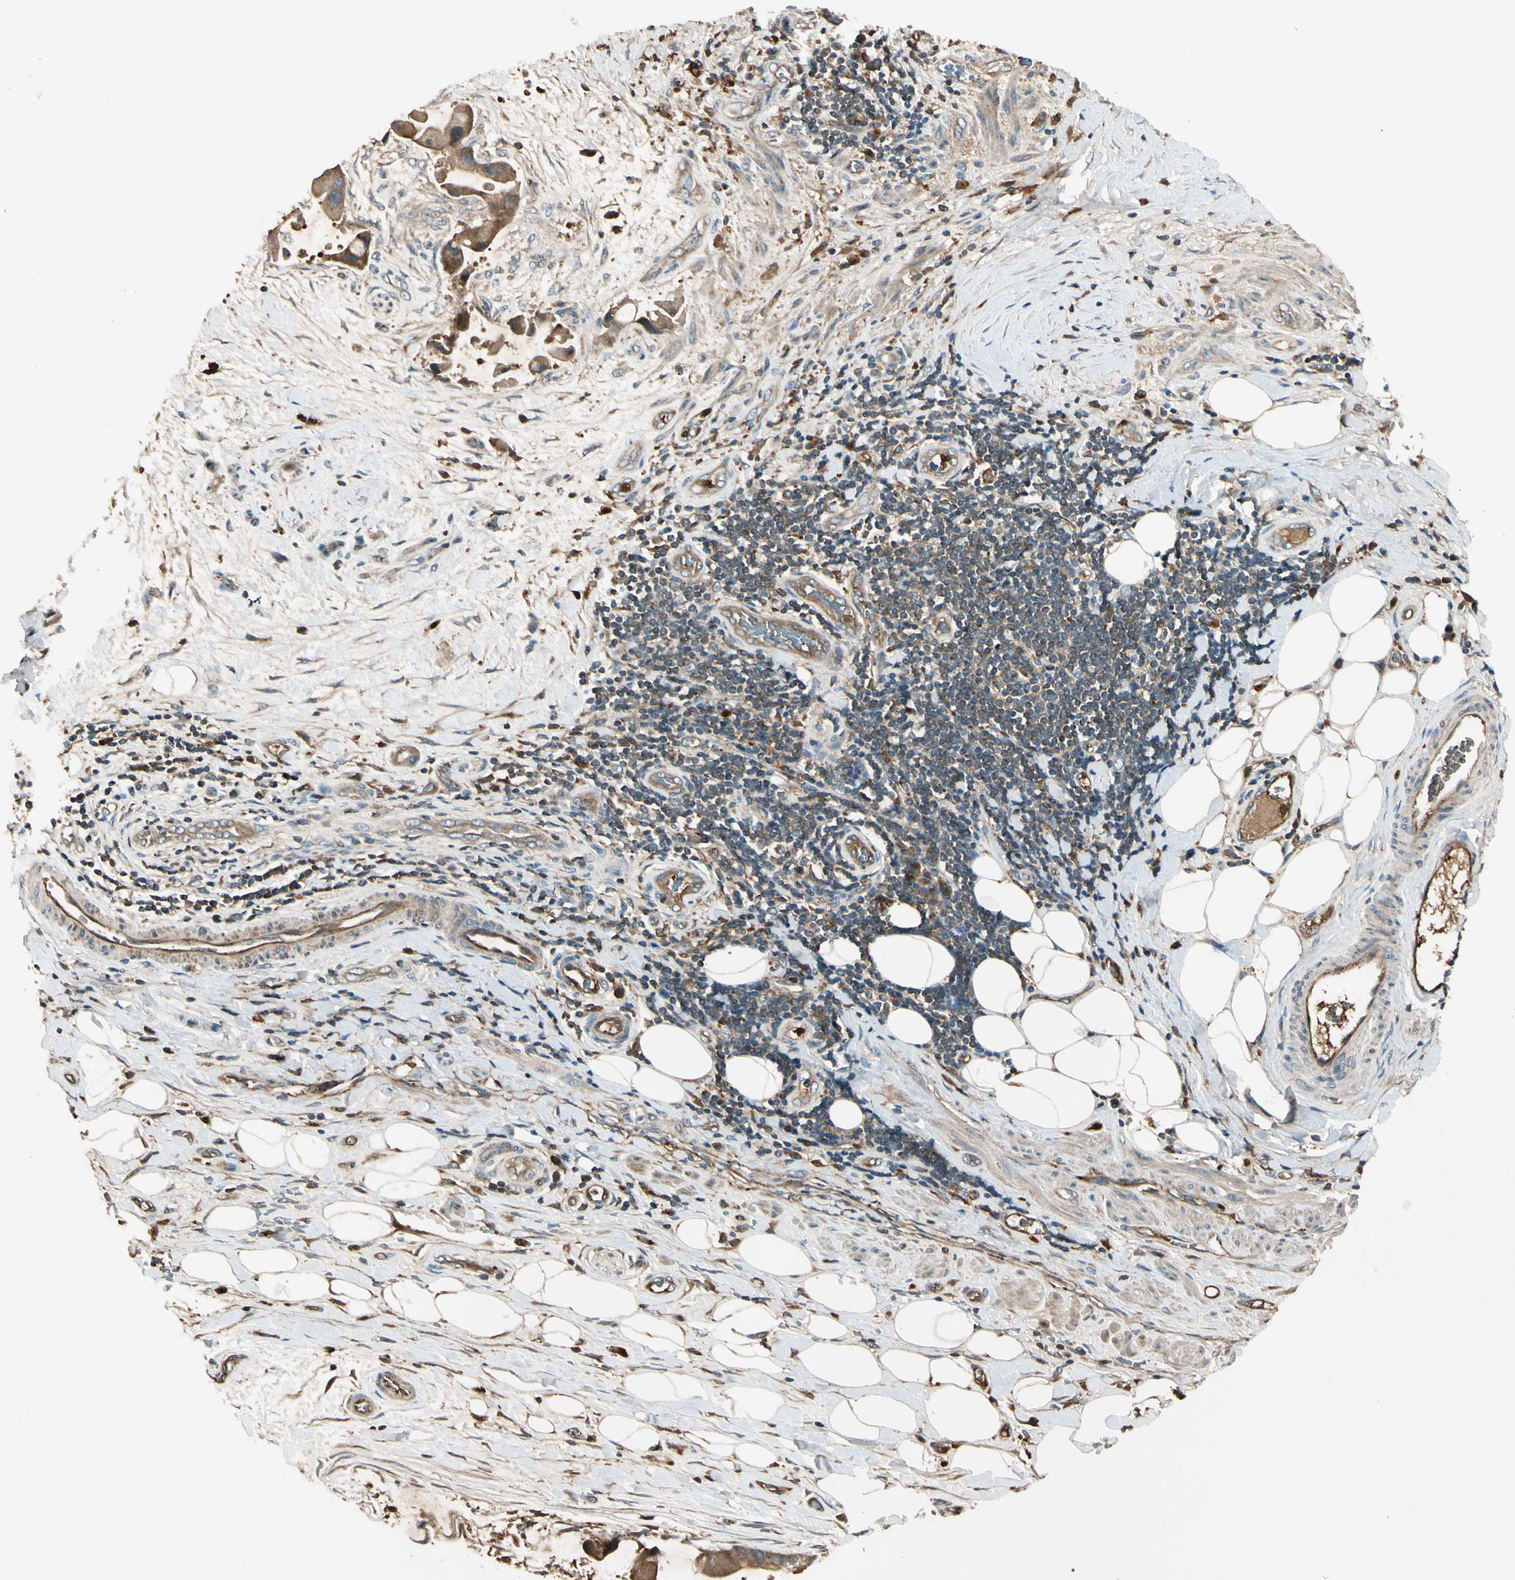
{"staining": {"intensity": "moderate", "quantity": ">75%", "location": "cytoplasmic/membranous"}, "tissue": "liver cancer", "cell_type": "Tumor cells", "image_type": "cancer", "snomed": [{"axis": "morphology", "description": "Normal tissue, NOS"}, {"axis": "morphology", "description": "Cholangiocarcinoma"}, {"axis": "topography", "description": "Liver"}, {"axis": "topography", "description": "Peripheral nerve tissue"}], "caption": "An immunohistochemistry (IHC) photomicrograph of neoplastic tissue is shown. Protein staining in brown labels moderate cytoplasmic/membranous positivity in liver cholangiocarcinoma within tumor cells.", "gene": "STX11", "patient": {"sex": "male", "age": 50}}